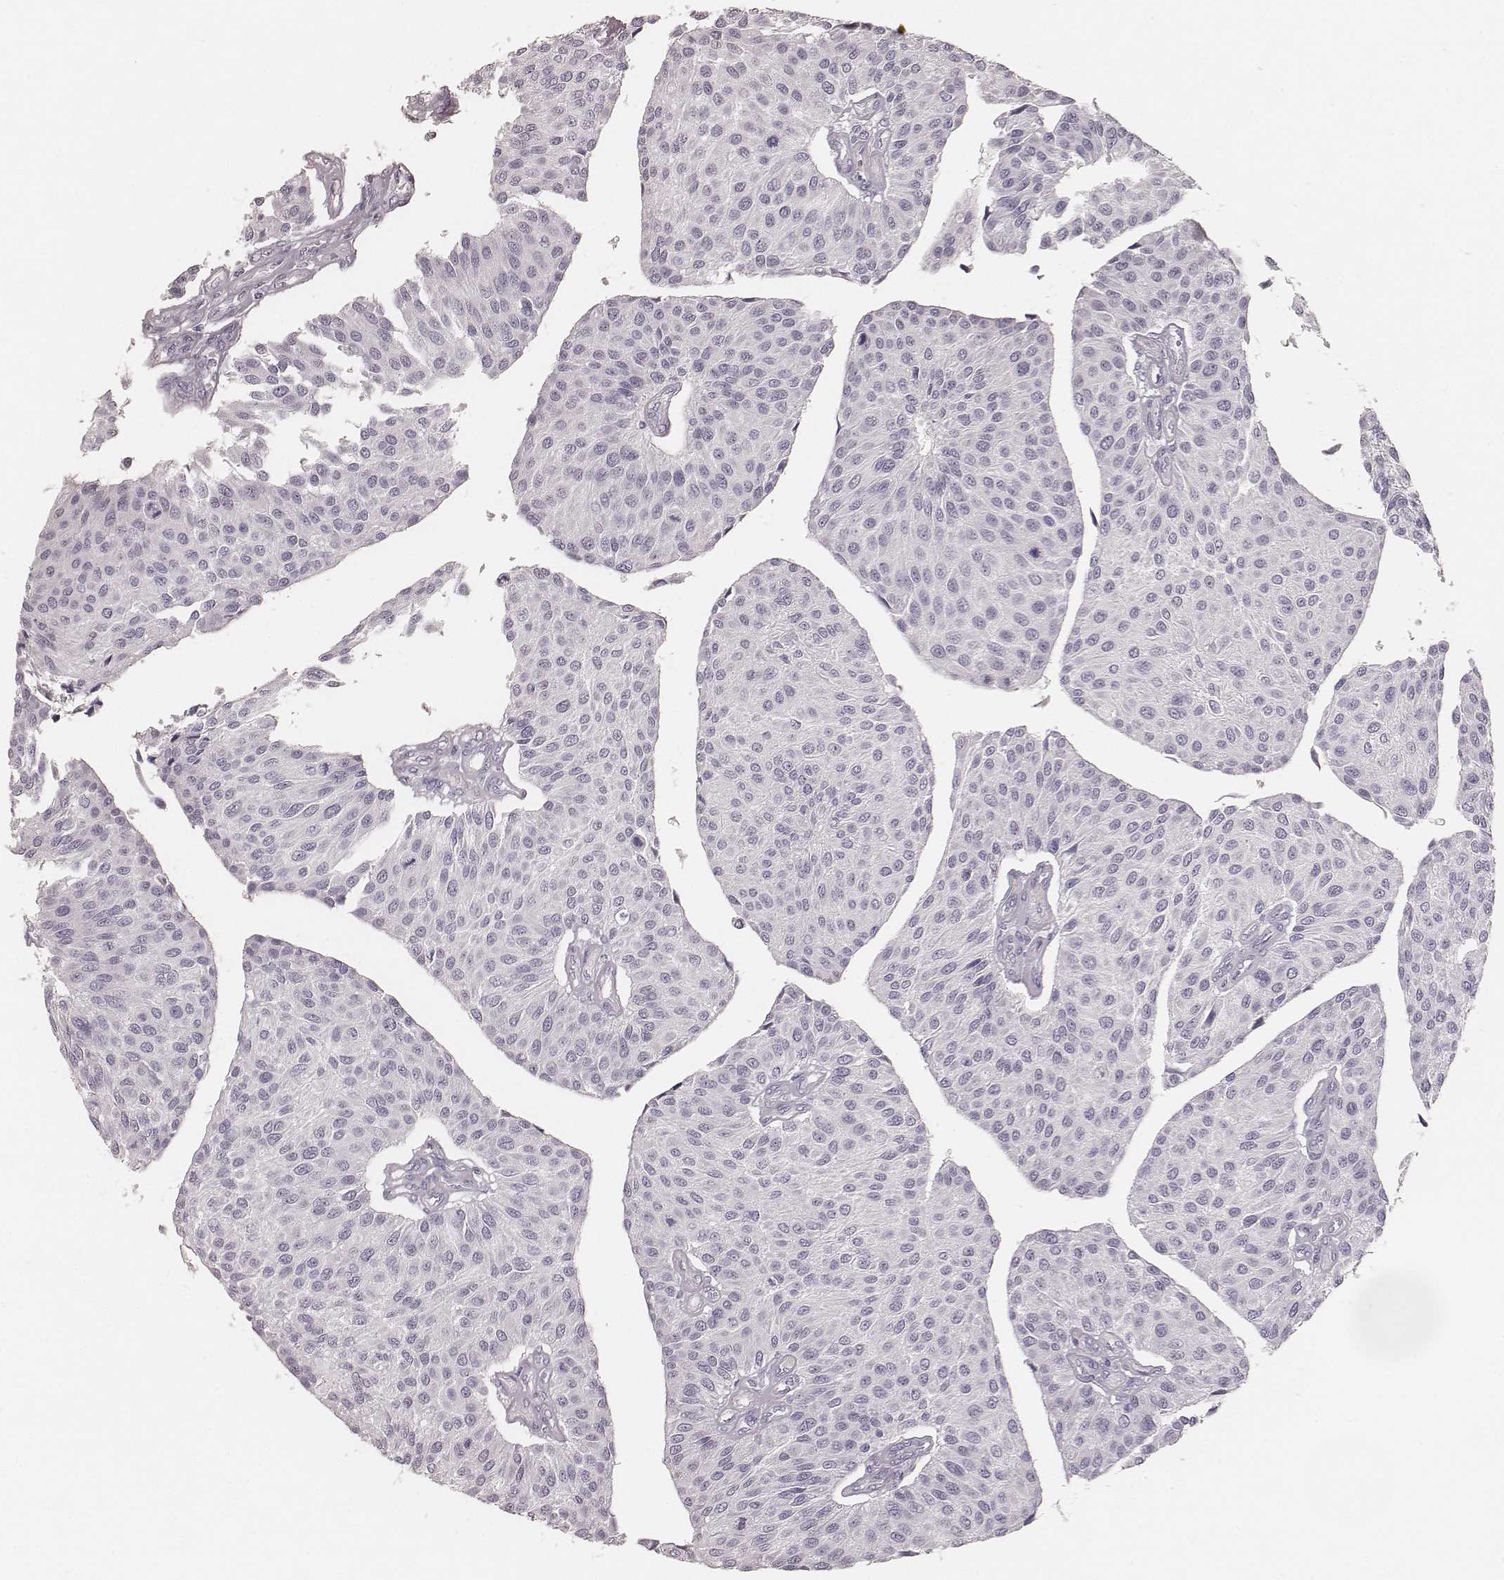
{"staining": {"intensity": "negative", "quantity": "none", "location": "none"}, "tissue": "urothelial cancer", "cell_type": "Tumor cells", "image_type": "cancer", "snomed": [{"axis": "morphology", "description": "Urothelial carcinoma, NOS"}, {"axis": "topography", "description": "Urinary bladder"}], "caption": "An immunohistochemistry (IHC) image of urothelial cancer is shown. There is no staining in tumor cells of urothelial cancer.", "gene": "KRT82", "patient": {"sex": "male", "age": 55}}